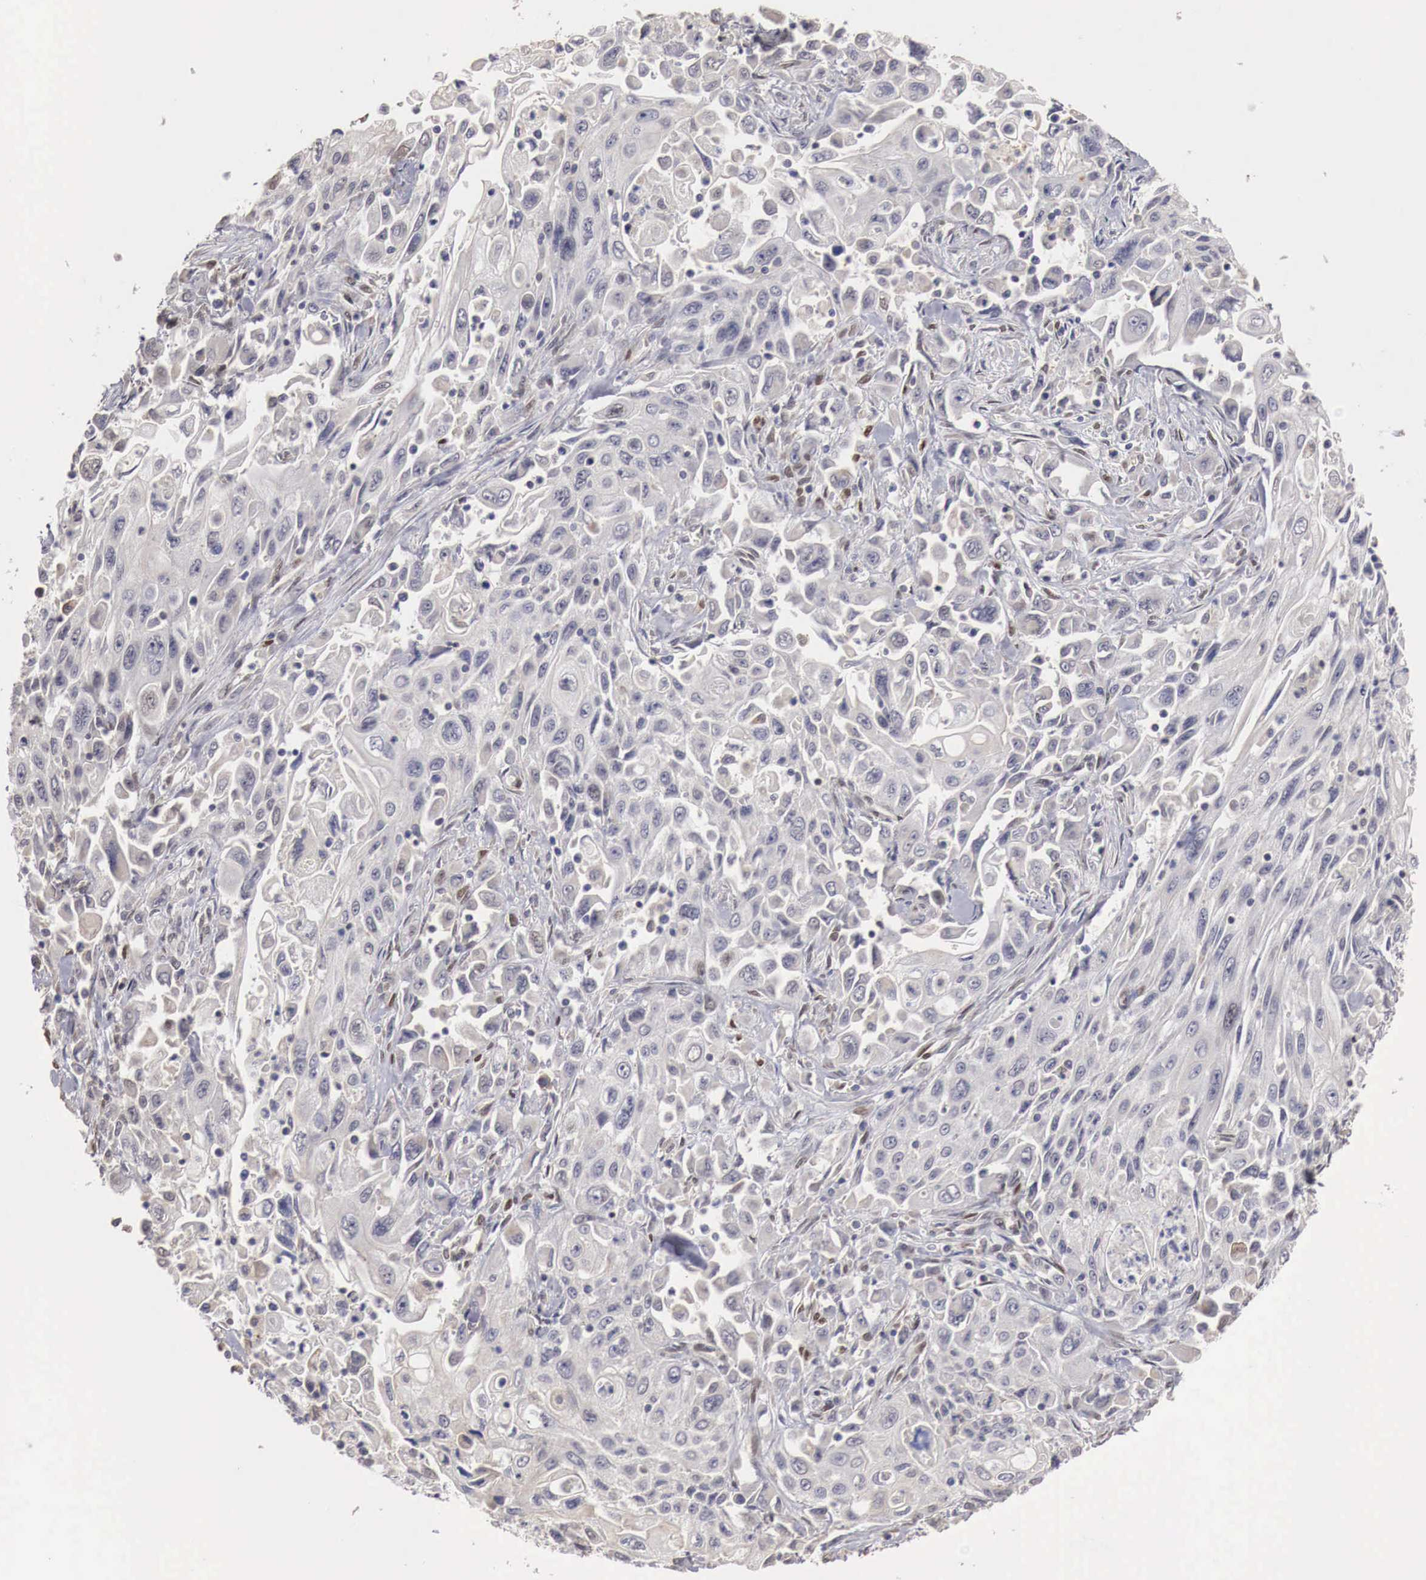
{"staining": {"intensity": "negative", "quantity": "none", "location": "none"}, "tissue": "pancreatic cancer", "cell_type": "Tumor cells", "image_type": "cancer", "snomed": [{"axis": "morphology", "description": "Adenocarcinoma, NOS"}, {"axis": "topography", "description": "Pancreas"}], "caption": "IHC photomicrograph of neoplastic tissue: human pancreatic adenocarcinoma stained with DAB demonstrates no significant protein expression in tumor cells.", "gene": "KHDRBS2", "patient": {"sex": "male", "age": 70}}